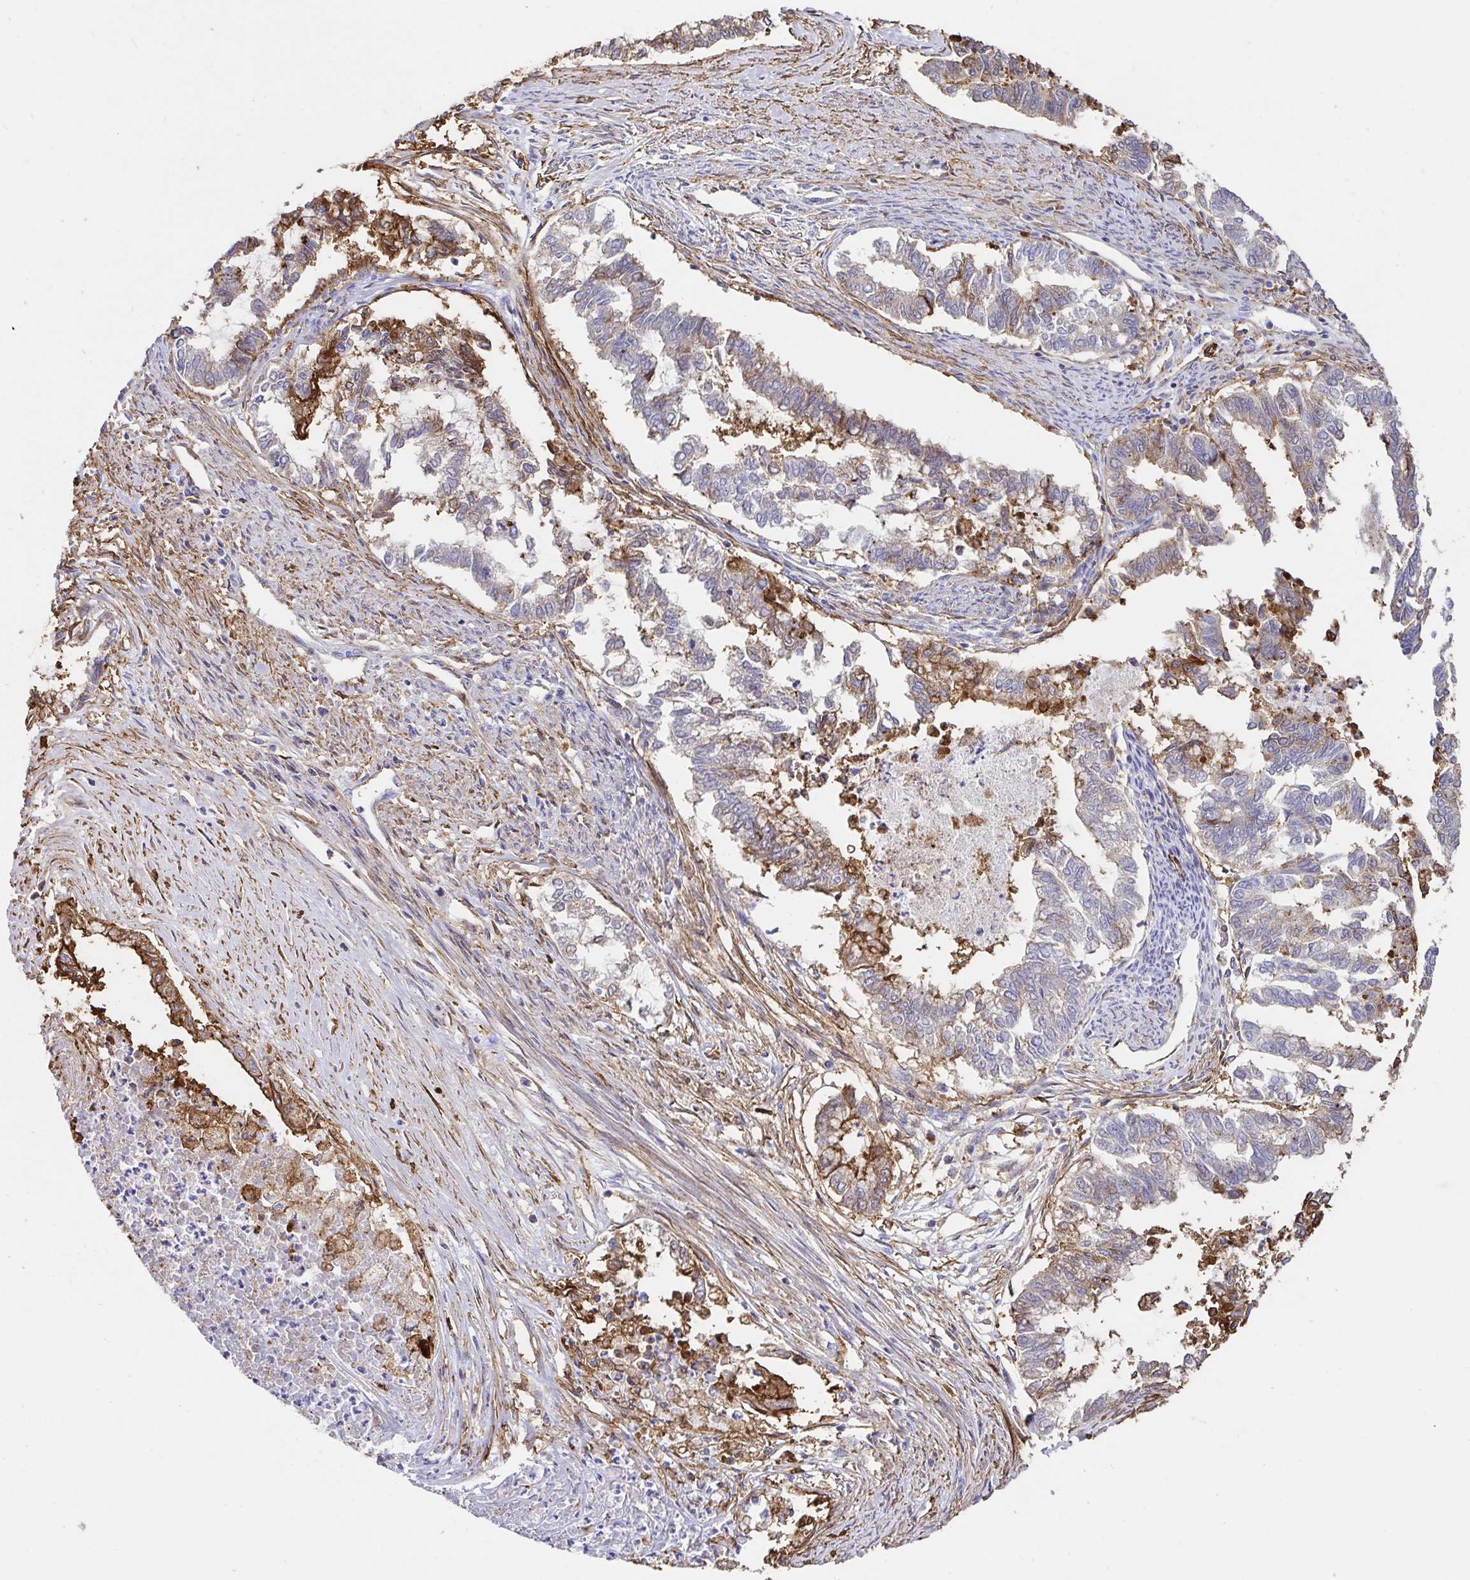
{"staining": {"intensity": "moderate", "quantity": "<25%", "location": "cytoplasmic/membranous"}, "tissue": "endometrial cancer", "cell_type": "Tumor cells", "image_type": "cancer", "snomed": [{"axis": "morphology", "description": "Adenocarcinoma, NOS"}, {"axis": "topography", "description": "Endometrium"}], "caption": "Human endometrial cancer stained for a protein (brown) exhibits moderate cytoplasmic/membranous positive expression in approximately <25% of tumor cells.", "gene": "ANXA2", "patient": {"sex": "female", "age": 79}}